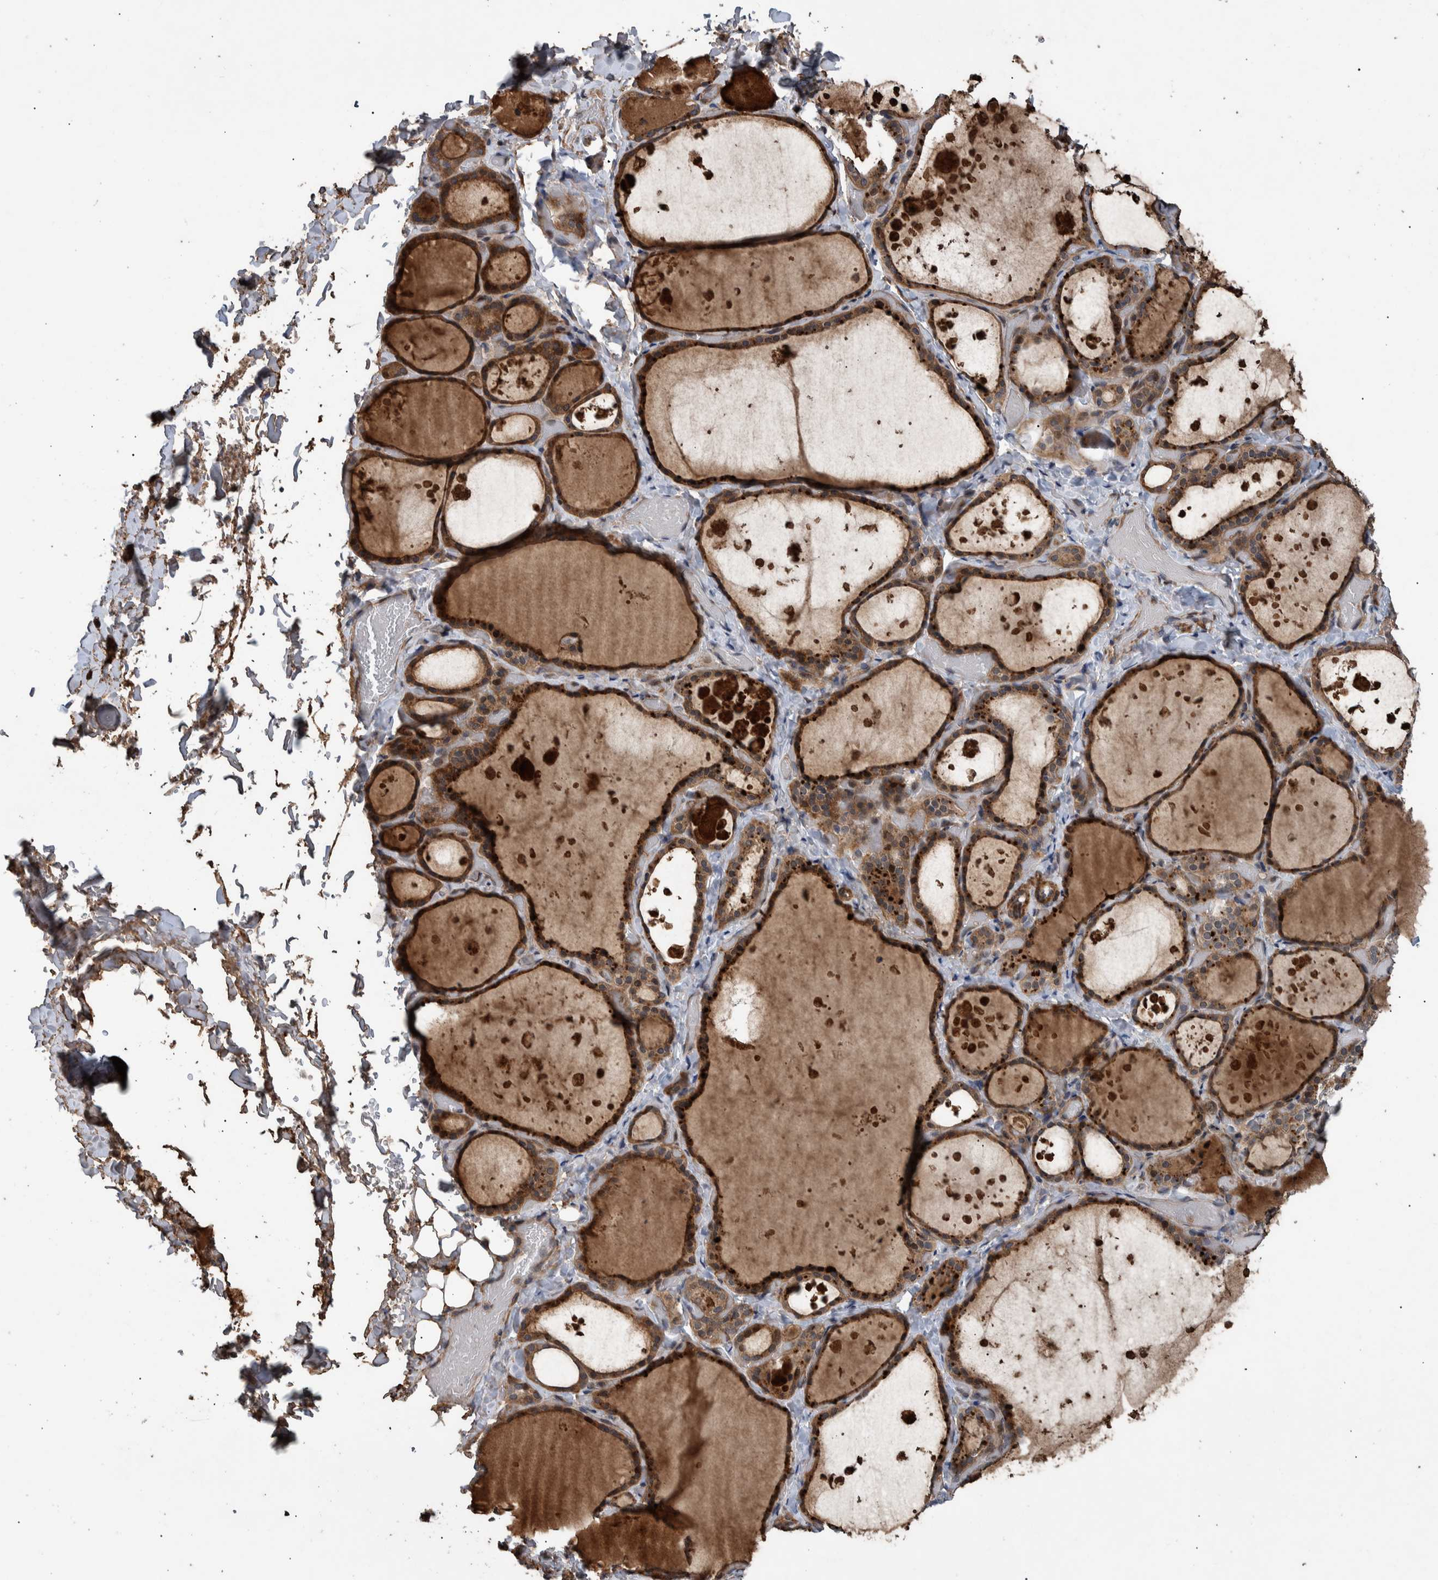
{"staining": {"intensity": "moderate", "quantity": ">75%", "location": "cytoplasmic/membranous"}, "tissue": "thyroid gland", "cell_type": "Glandular cells", "image_type": "normal", "snomed": [{"axis": "morphology", "description": "Normal tissue, NOS"}, {"axis": "topography", "description": "Thyroid gland"}], "caption": "Immunohistochemical staining of normal human thyroid gland demonstrates moderate cytoplasmic/membranous protein expression in approximately >75% of glandular cells.", "gene": "B3GNTL1", "patient": {"sex": "female", "age": 44}}